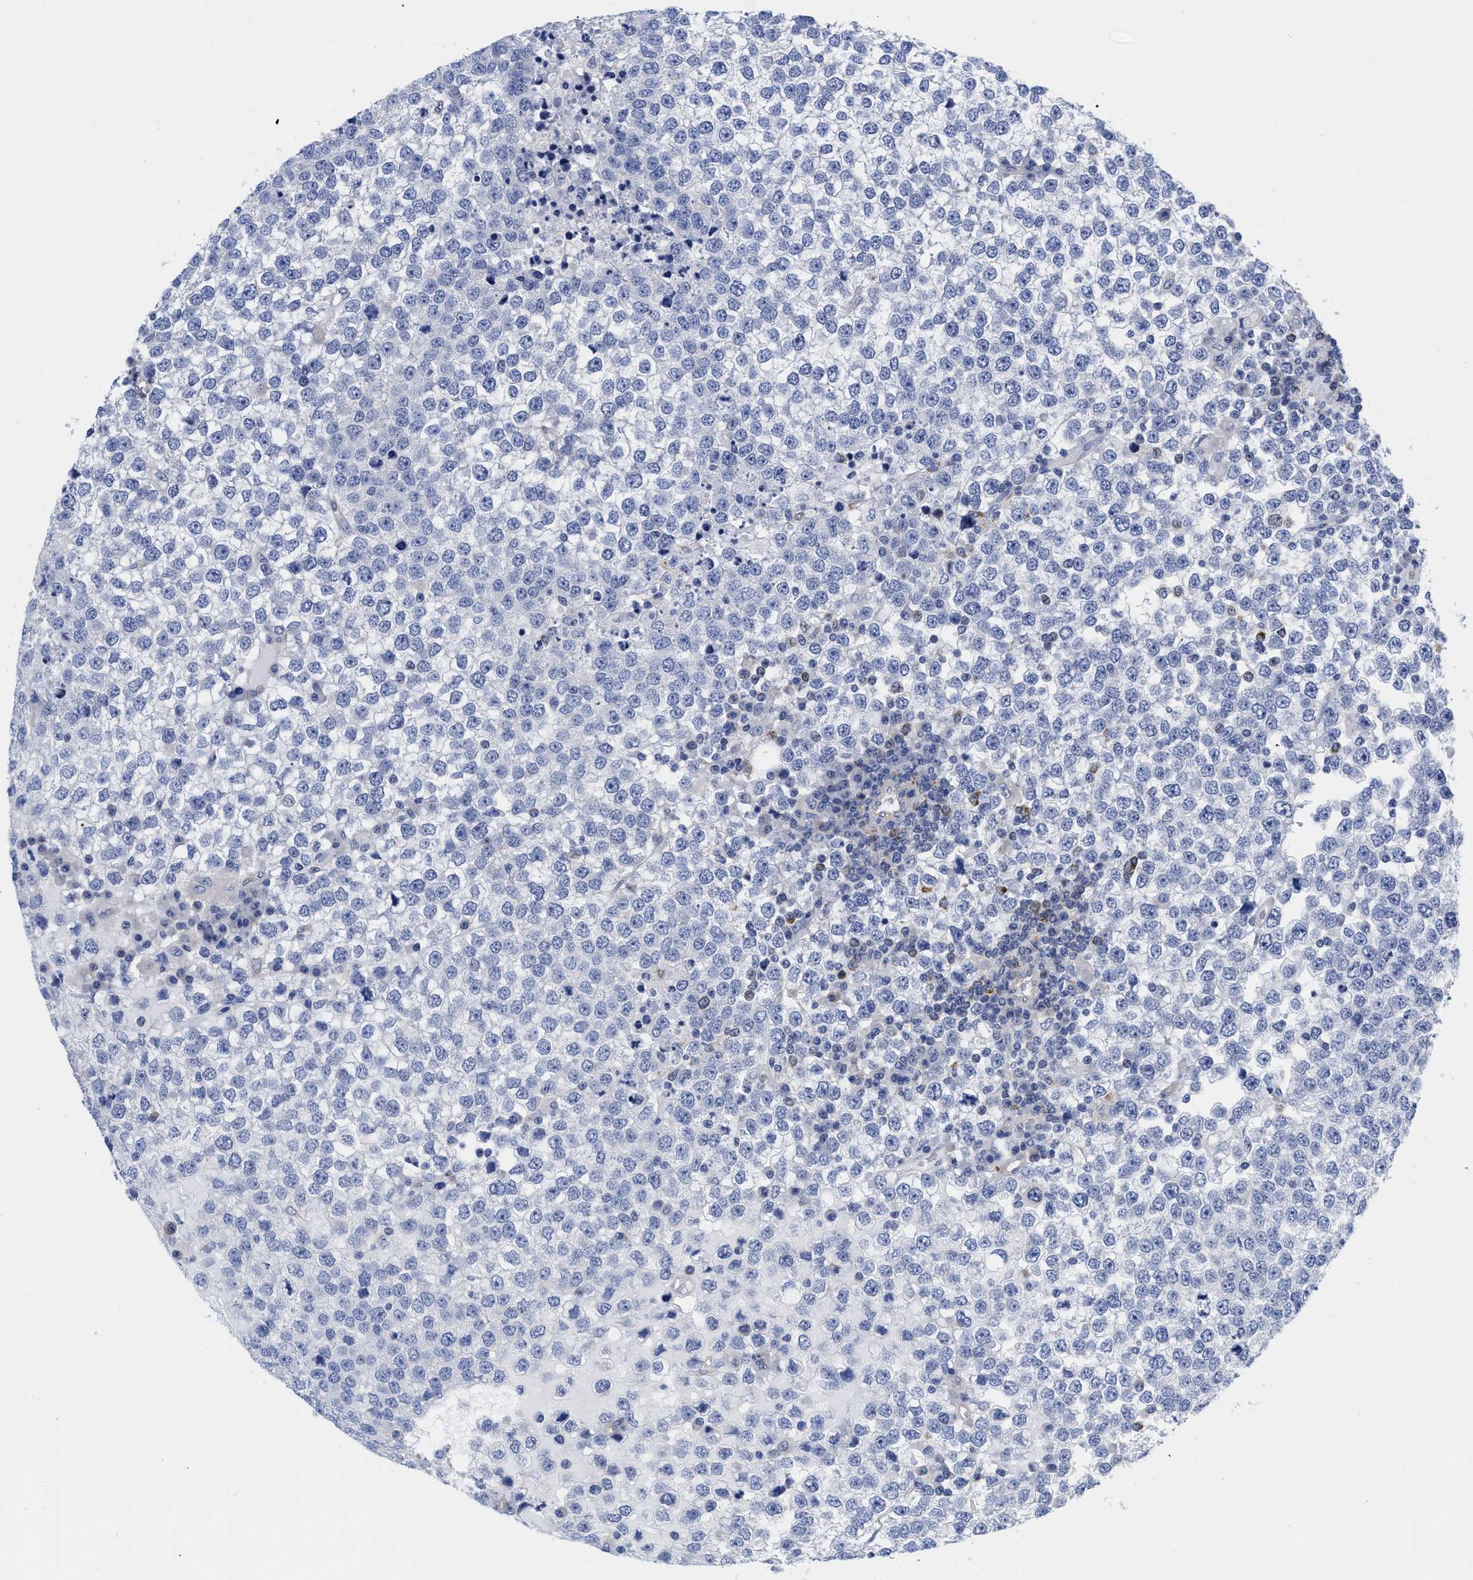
{"staining": {"intensity": "negative", "quantity": "none", "location": "none"}, "tissue": "testis cancer", "cell_type": "Tumor cells", "image_type": "cancer", "snomed": [{"axis": "morphology", "description": "Seminoma, NOS"}, {"axis": "topography", "description": "Testis"}], "caption": "Immunohistochemistry histopathology image of neoplastic tissue: human testis seminoma stained with DAB displays no significant protein positivity in tumor cells. The staining was performed using DAB to visualize the protein expression in brown, while the nuclei were stained in blue with hematoxylin (Magnification: 20x).", "gene": "IRAG2", "patient": {"sex": "male", "age": 65}}